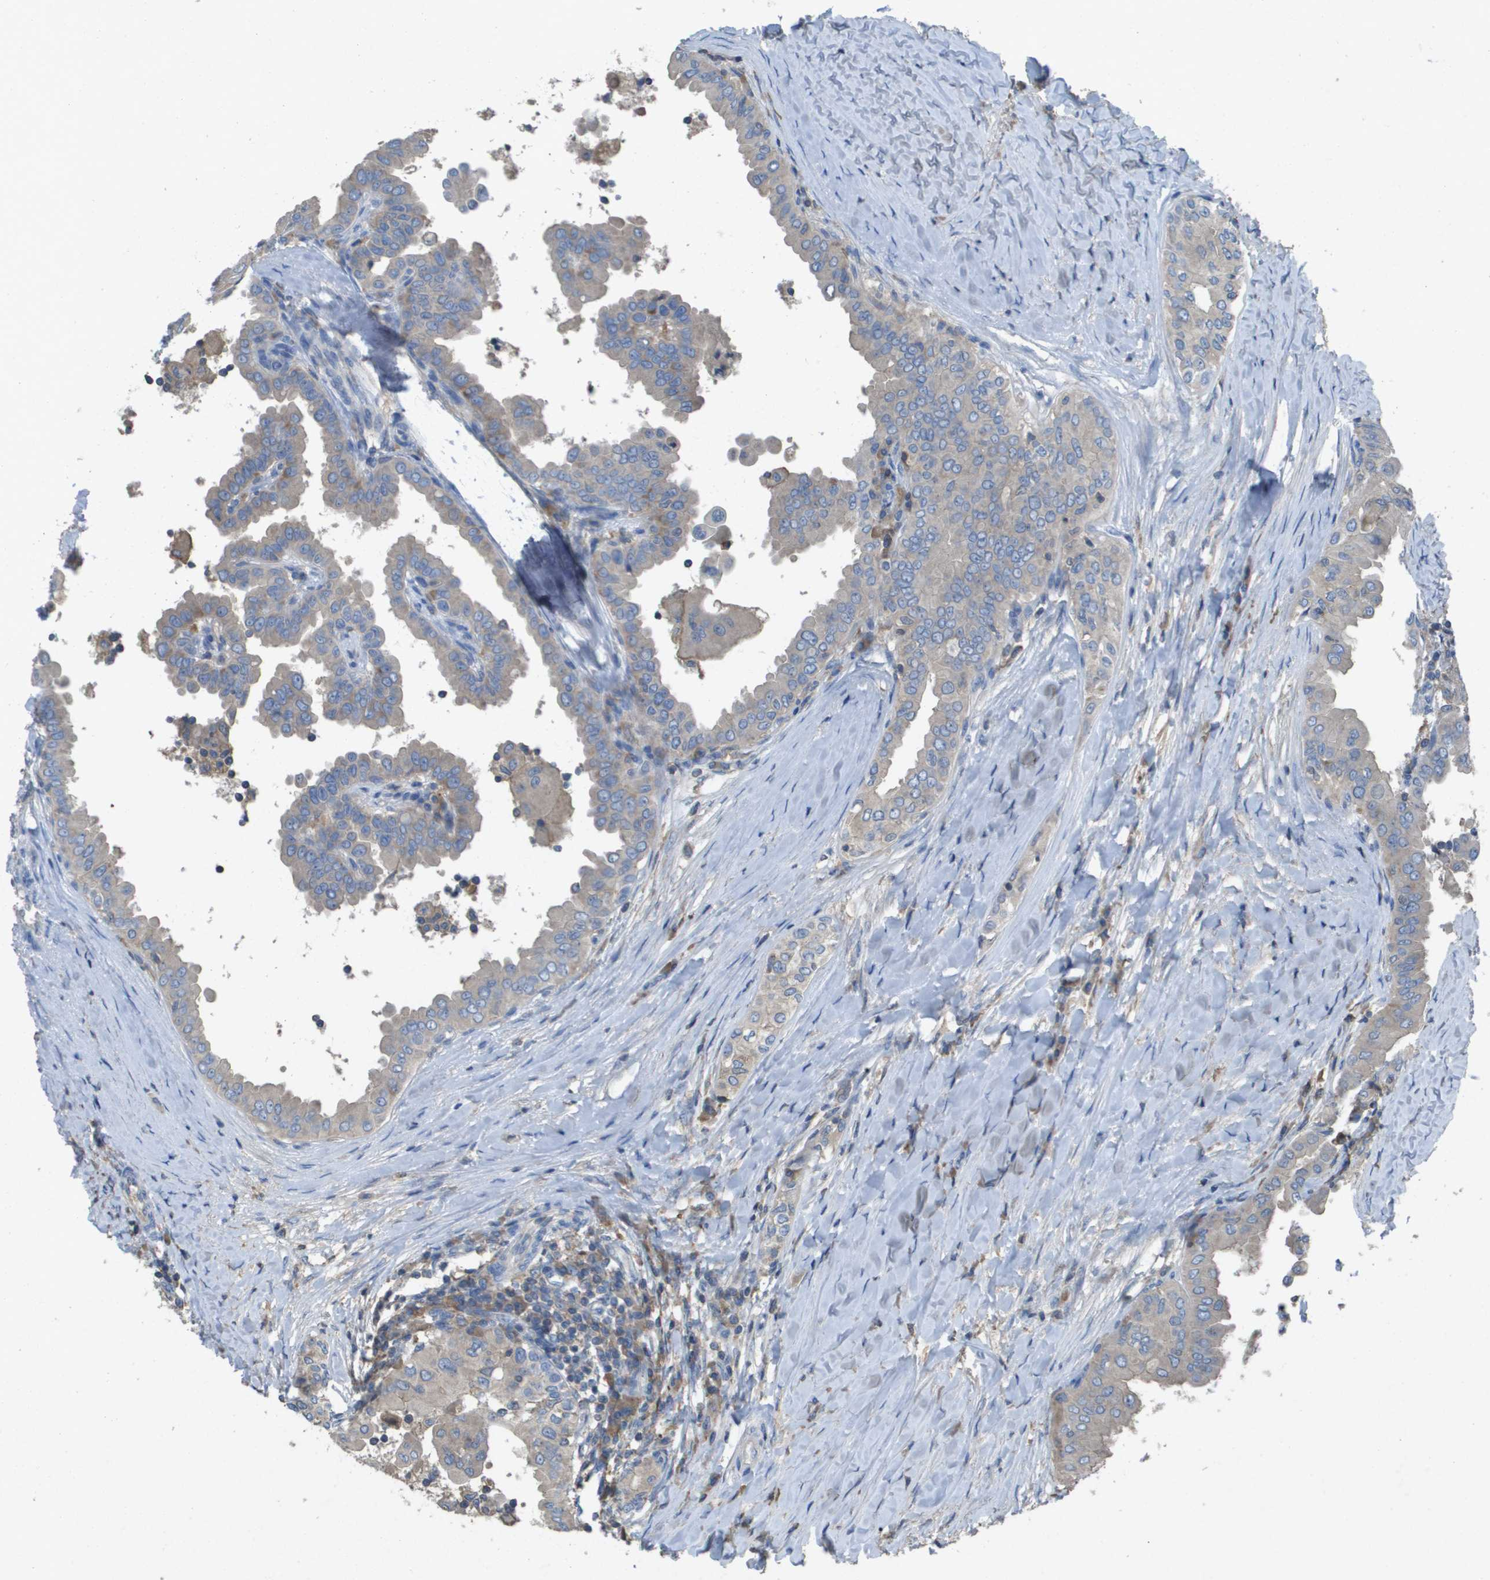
{"staining": {"intensity": "negative", "quantity": "none", "location": "none"}, "tissue": "thyroid cancer", "cell_type": "Tumor cells", "image_type": "cancer", "snomed": [{"axis": "morphology", "description": "Papillary adenocarcinoma, NOS"}, {"axis": "topography", "description": "Thyroid gland"}], "caption": "There is no significant expression in tumor cells of papillary adenocarcinoma (thyroid).", "gene": "CLCA4", "patient": {"sex": "male", "age": 33}}